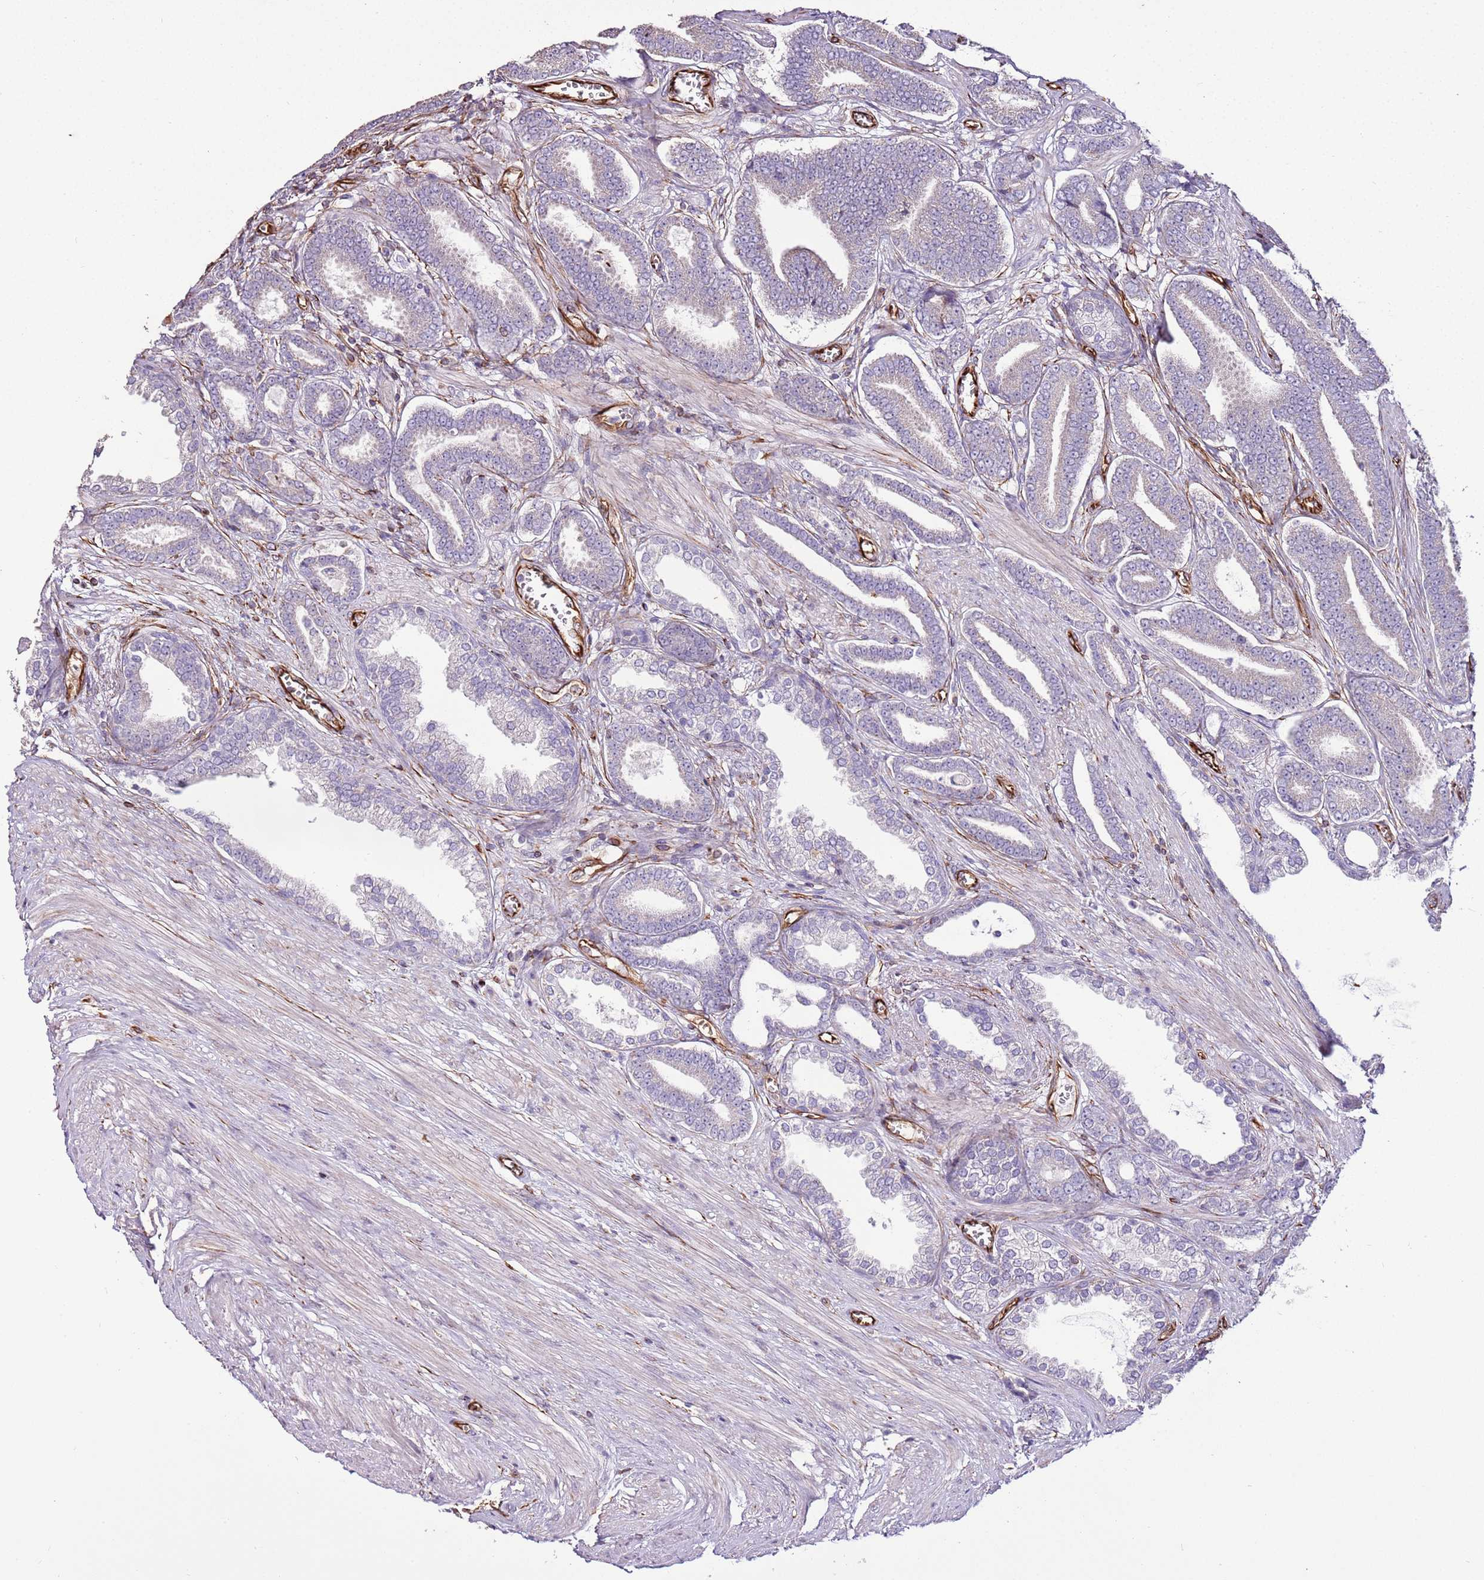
{"staining": {"intensity": "negative", "quantity": "none", "location": "none"}, "tissue": "prostate cancer", "cell_type": "Tumor cells", "image_type": "cancer", "snomed": [{"axis": "morphology", "description": "Adenocarcinoma, NOS"}, {"axis": "topography", "description": "Prostate and seminal vesicle, NOS"}], "caption": "Immunohistochemistry histopathology image of neoplastic tissue: human prostate cancer (adenocarcinoma) stained with DAB (3,3'-diaminobenzidine) shows no significant protein positivity in tumor cells.", "gene": "ZNF786", "patient": {"sex": "male", "age": 76}}